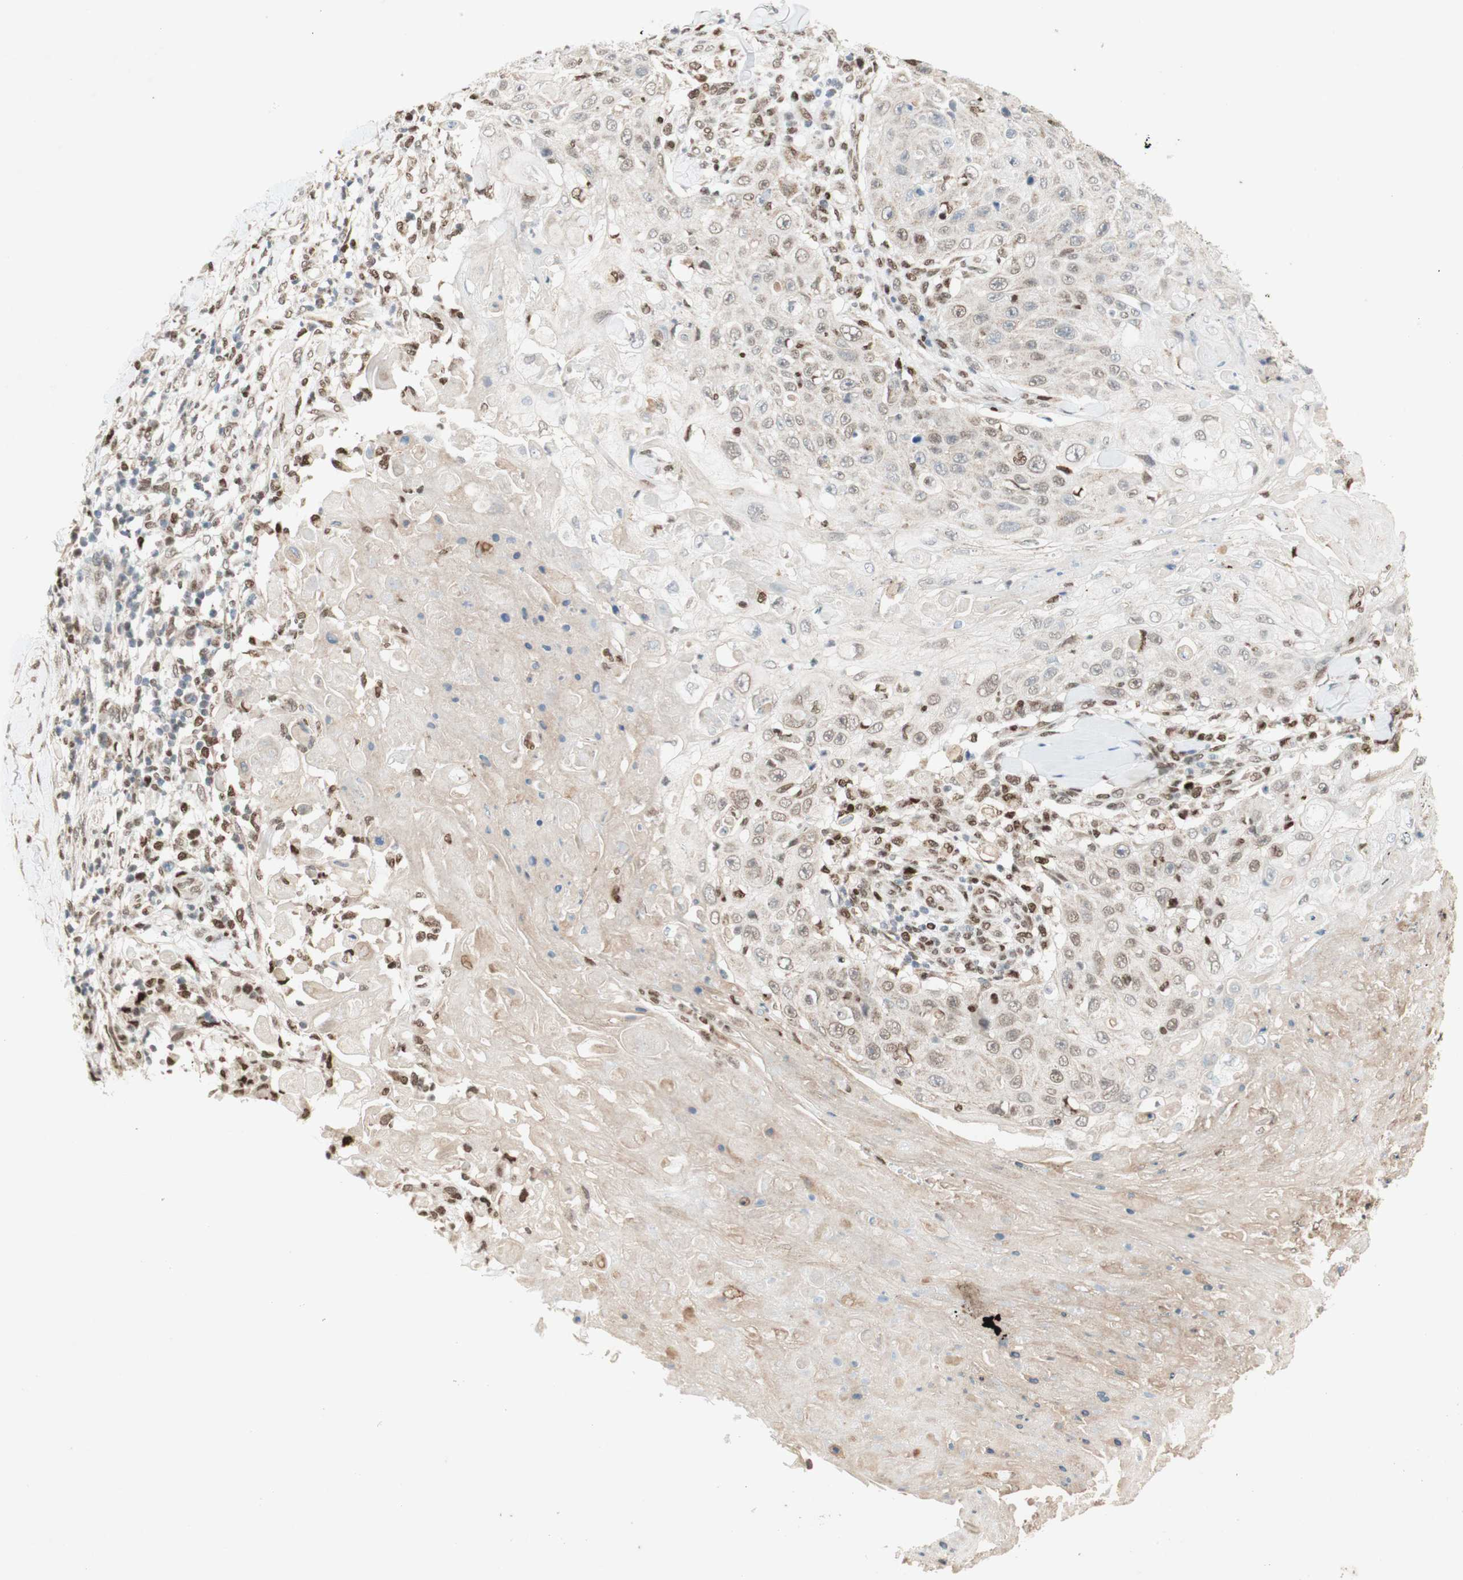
{"staining": {"intensity": "weak", "quantity": "25%-75%", "location": "cytoplasmic/membranous,nuclear"}, "tissue": "skin cancer", "cell_type": "Tumor cells", "image_type": "cancer", "snomed": [{"axis": "morphology", "description": "Squamous cell carcinoma, NOS"}, {"axis": "topography", "description": "Skin"}], "caption": "This micrograph shows immunohistochemistry (IHC) staining of human skin squamous cell carcinoma, with low weak cytoplasmic/membranous and nuclear staining in about 25%-75% of tumor cells.", "gene": "DNMT3A", "patient": {"sex": "male", "age": 86}}